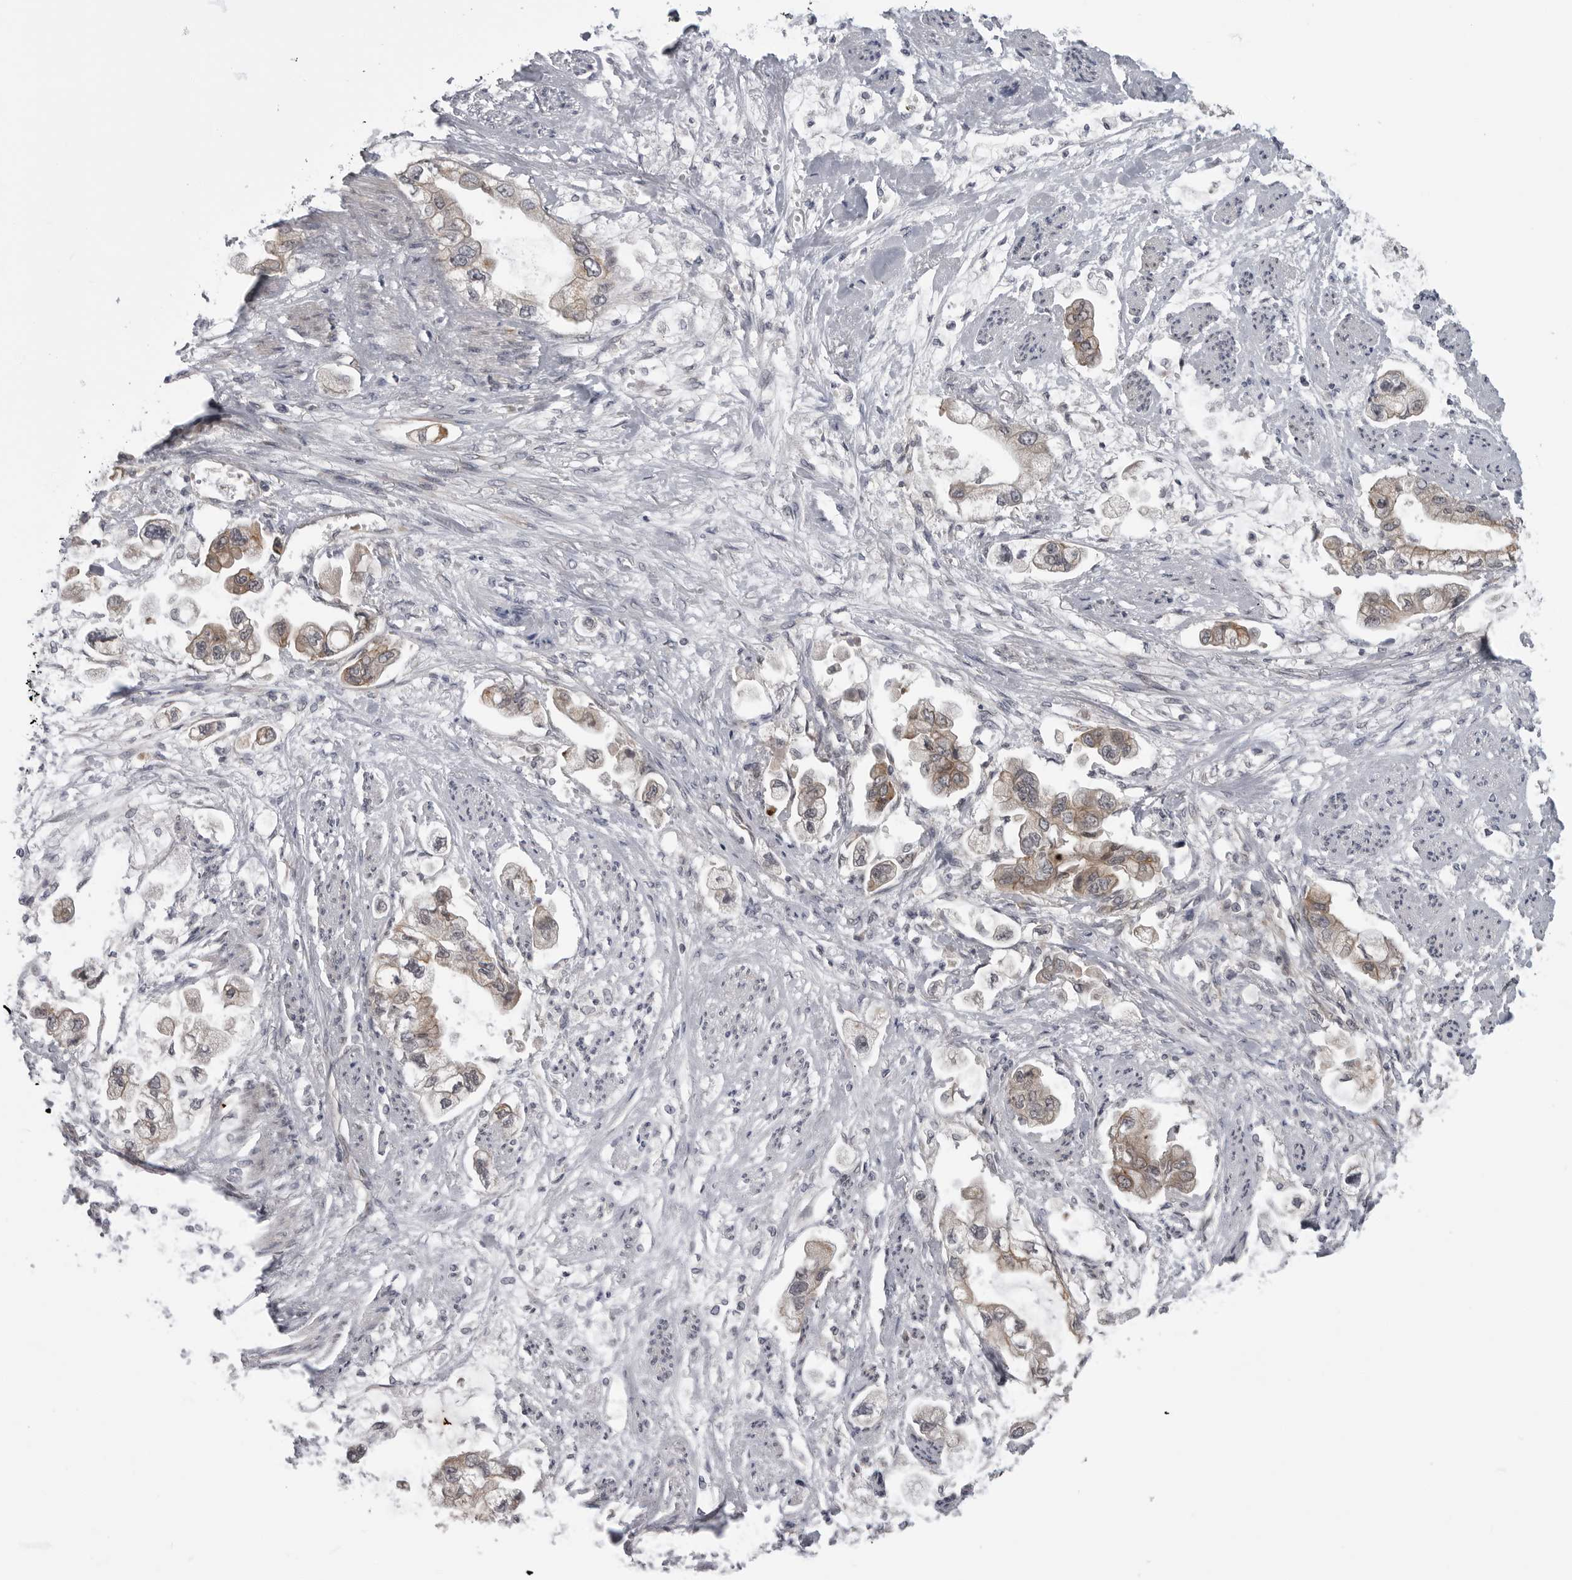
{"staining": {"intensity": "moderate", "quantity": ">75%", "location": "cytoplasmic/membranous"}, "tissue": "stomach cancer", "cell_type": "Tumor cells", "image_type": "cancer", "snomed": [{"axis": "morphology", "description": "Adenocarcinoma, NOS"}, {"axis": "topography", "description": "Stomach"}], "caption": "Protein positivity by IHC demonstrates moderate cytoplasmic/membranous expression in about >75% of tumor cells in stomach cancer (adenocarcinoma).", "gene": "LRRC45", "patient": {"sex": "male", "age": 62}}